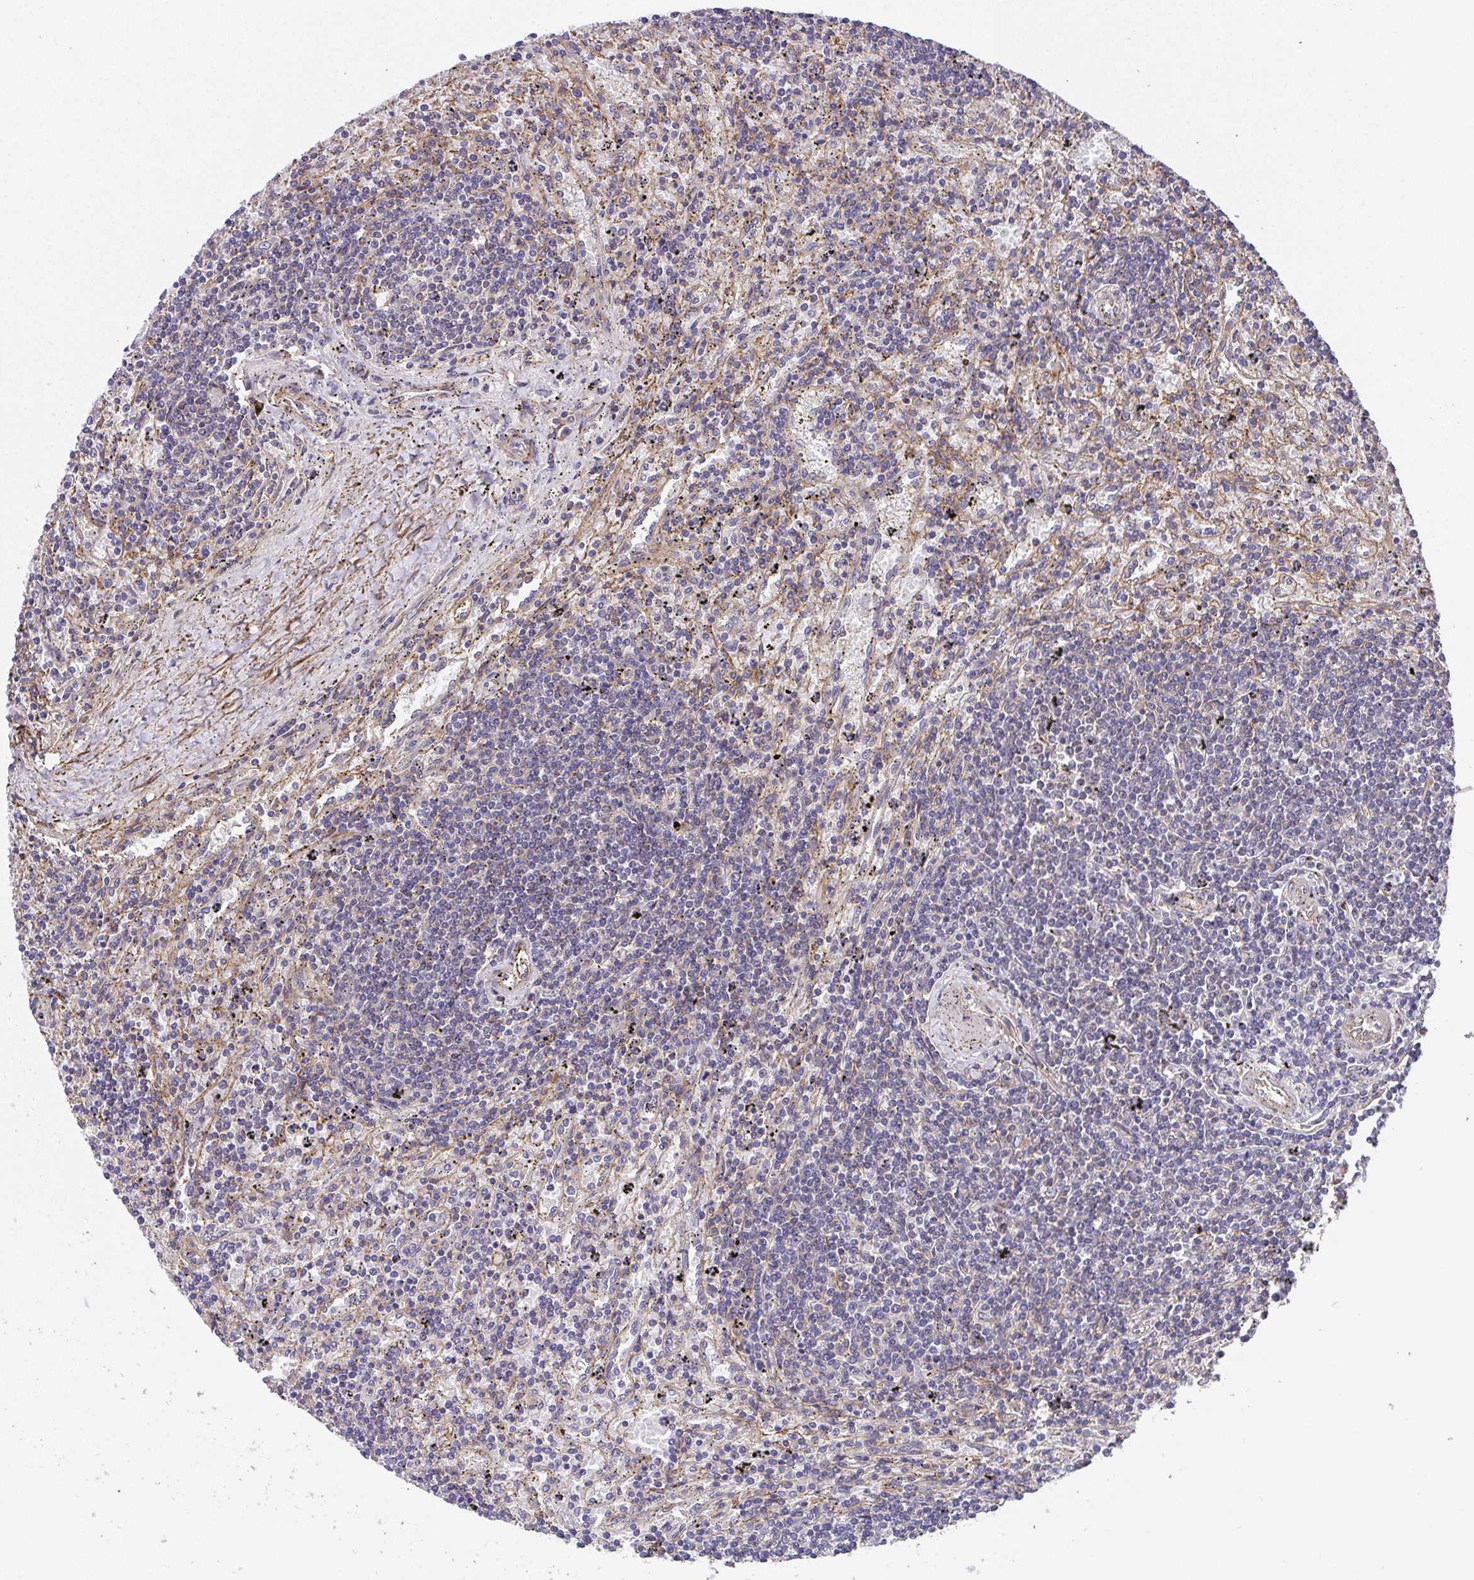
{"staining": {"intensity": "negative", "quantity": "none", "location": "none"}, "tissue": "lymphoma", "cell_type": "Tumor cells", "image_type": "cancer", "snomed": [{"axis": "morphology", "description": "Malignant lymphoma, non-Hodgkin's type, Low grade"}, {"axis": "topography", "description": "Spleen"}], "caption": "High power microscopy photomicrograph of an immunohistochemistry (IHC) image of malignant lymphoma, non-Hodgkin's type (low-grade), revealing no significant positivity in tumor cells.", "gene": "ZNF696", "patient": {"sex": "male", "age": 76}}